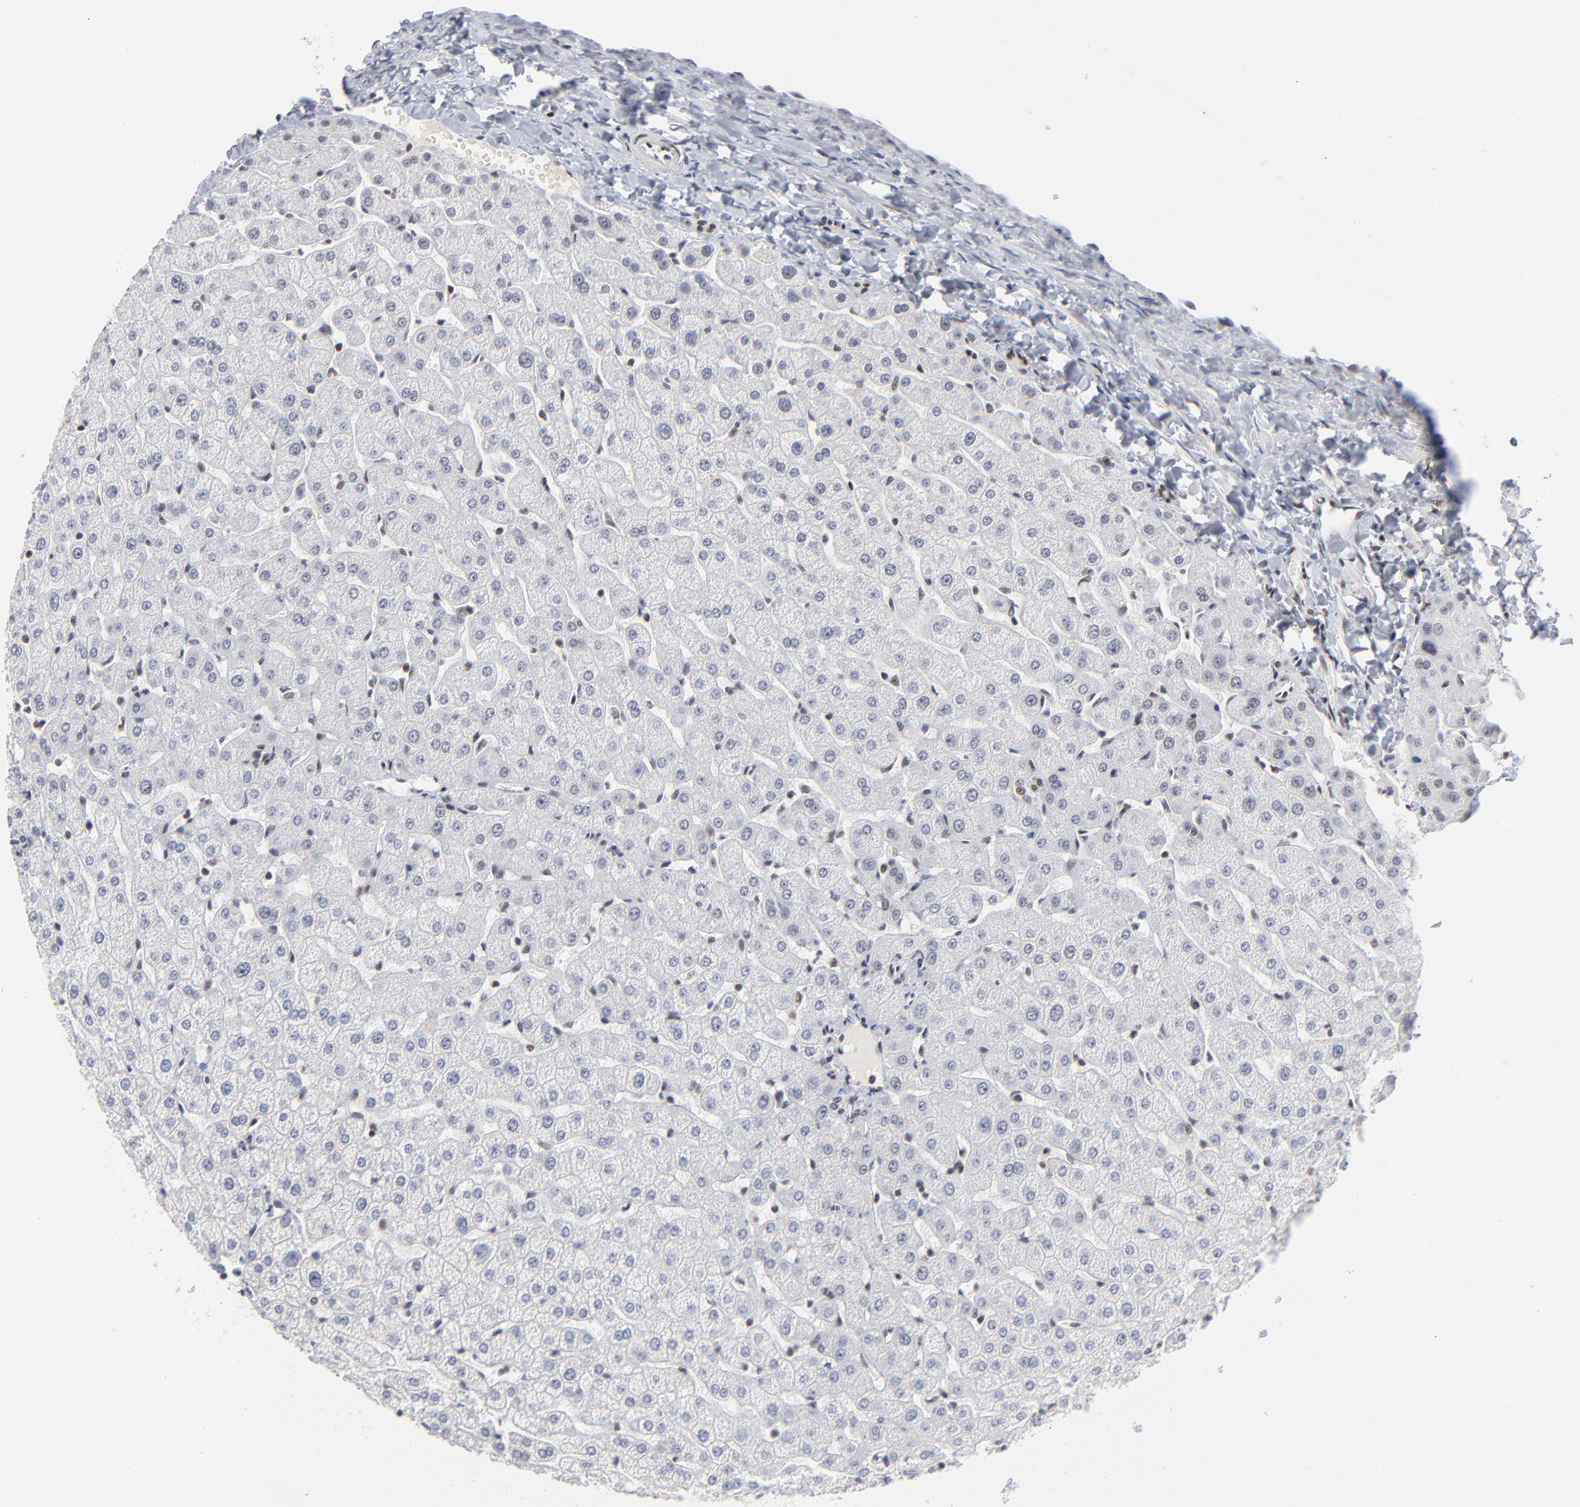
{"staining": {"intensity": "negative", "quantity": "none", "location": "none"}, "tissue": "liver", "cell_type": "Cholangiocytes", "image_type": "normal", "snomed": [{"axis": "morphology", "description": "Normal tissue, NOS"}, {"axis": "morphology", "description": "Fibrosis, NOS"}, {"axis": "topography", "description": "Liver"}], "caption": "Immunohistochemistry (IHC) of benign human liver exhibits no expression in cholangiocytes.", "gene": "ZNF143", "patient": {"sex": "female", "age": 29}}